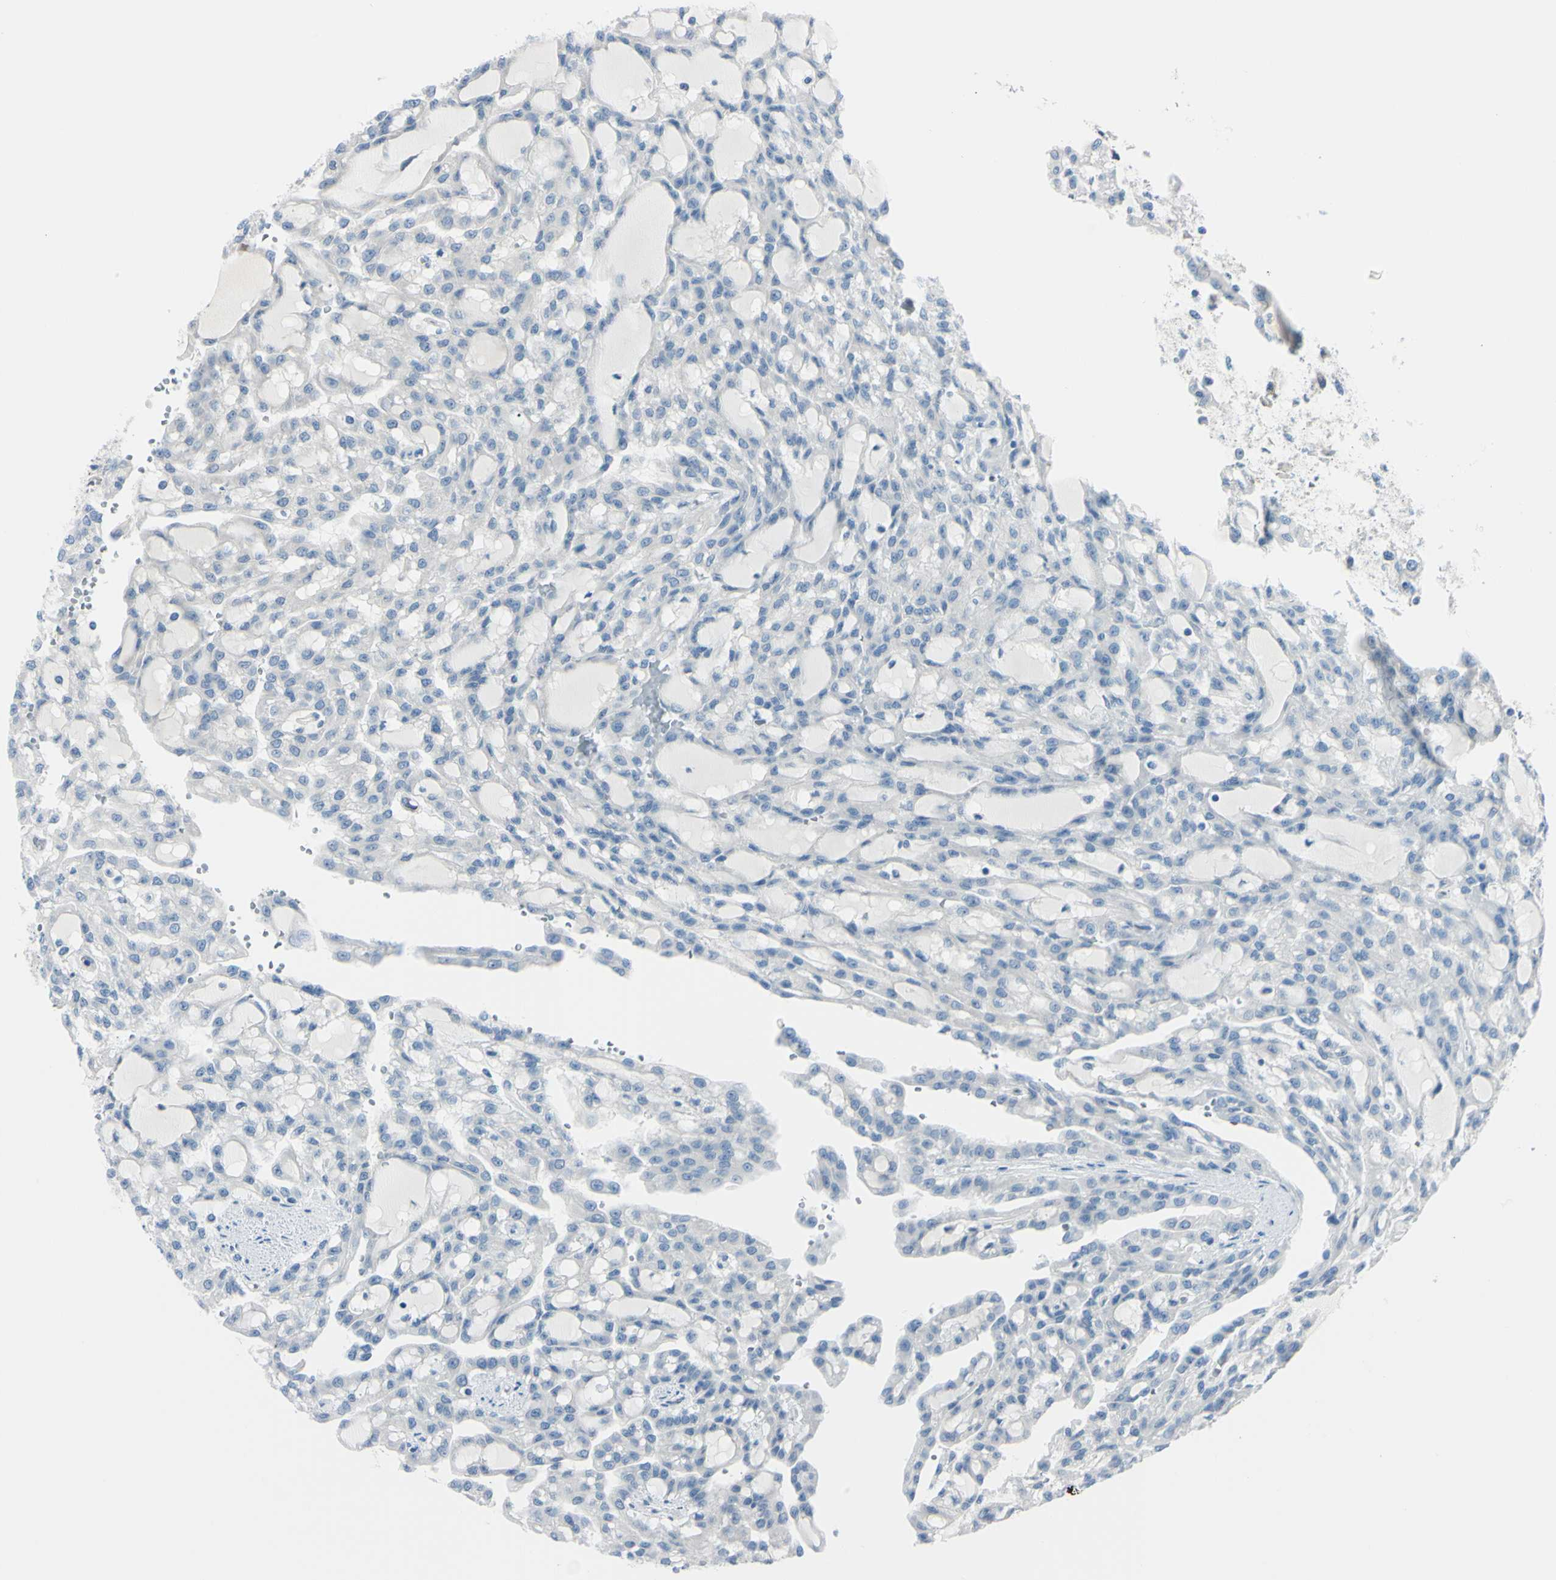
{"staining": {"intensity": "negative", "quantity": "none", "location": "none"}, "tissue": "renal cancer", "cell_type": "Tumor cells", "image_type": "cancer", "snomed": [{"axis": "morphology", "description": "Adenocarcinoma, NOS"}, {"axis": "topography", "description": "Kidney"}], "caption": "Tumor cells show no significant protein expression in adenocarcinoma (renal). (DAB immunohistochemistry (IHC) visualized using brightfield microscopy, high magnification).", "gene": "FOLH1", "patient": {"sex": "male", "age": 63}}